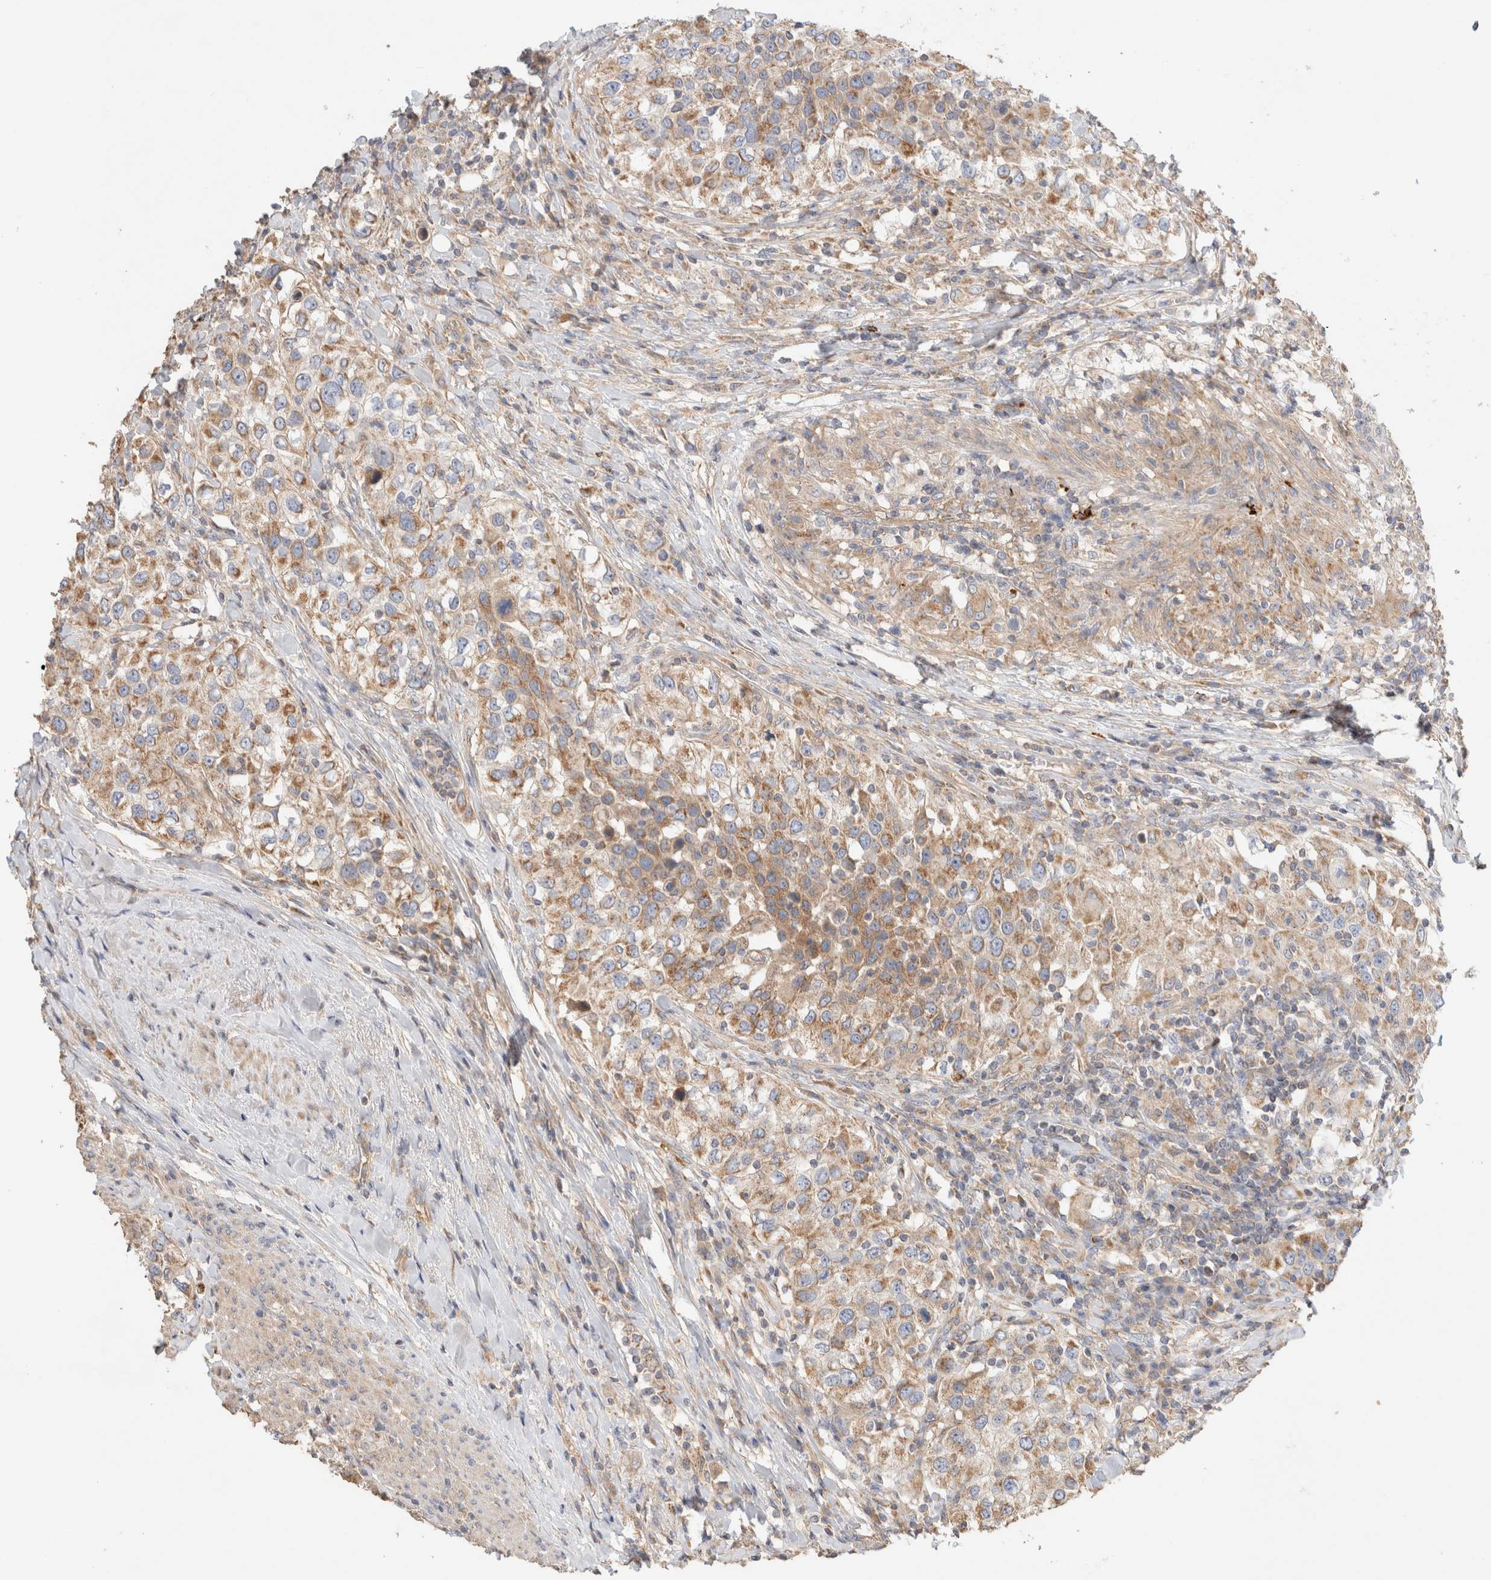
{"staining": {"intensity": "moderate", "quantity": ">75%", "location": "cytoplasmic/membranous"}, "tissue": "urothelial cancer", "cell_type": "Tumor cells", "image_type": "cancer", "snomed": [{"axis": "morphology", "description": "Urothelial carcinoma, High grade"}, {"axis": "topography", "description": "Urinary bladder"}], "caption": "Protein expression analysis of high-grade urothelial carcinoma reveals moderate cytoplasmic/membranous staining in approximately >75% of tumor cells. Ihc stains the protein of interest in brown and the nuclei are stained blue.", "gene": "B3GNTL1", "patient": {"sex": "female", "age": 80}}